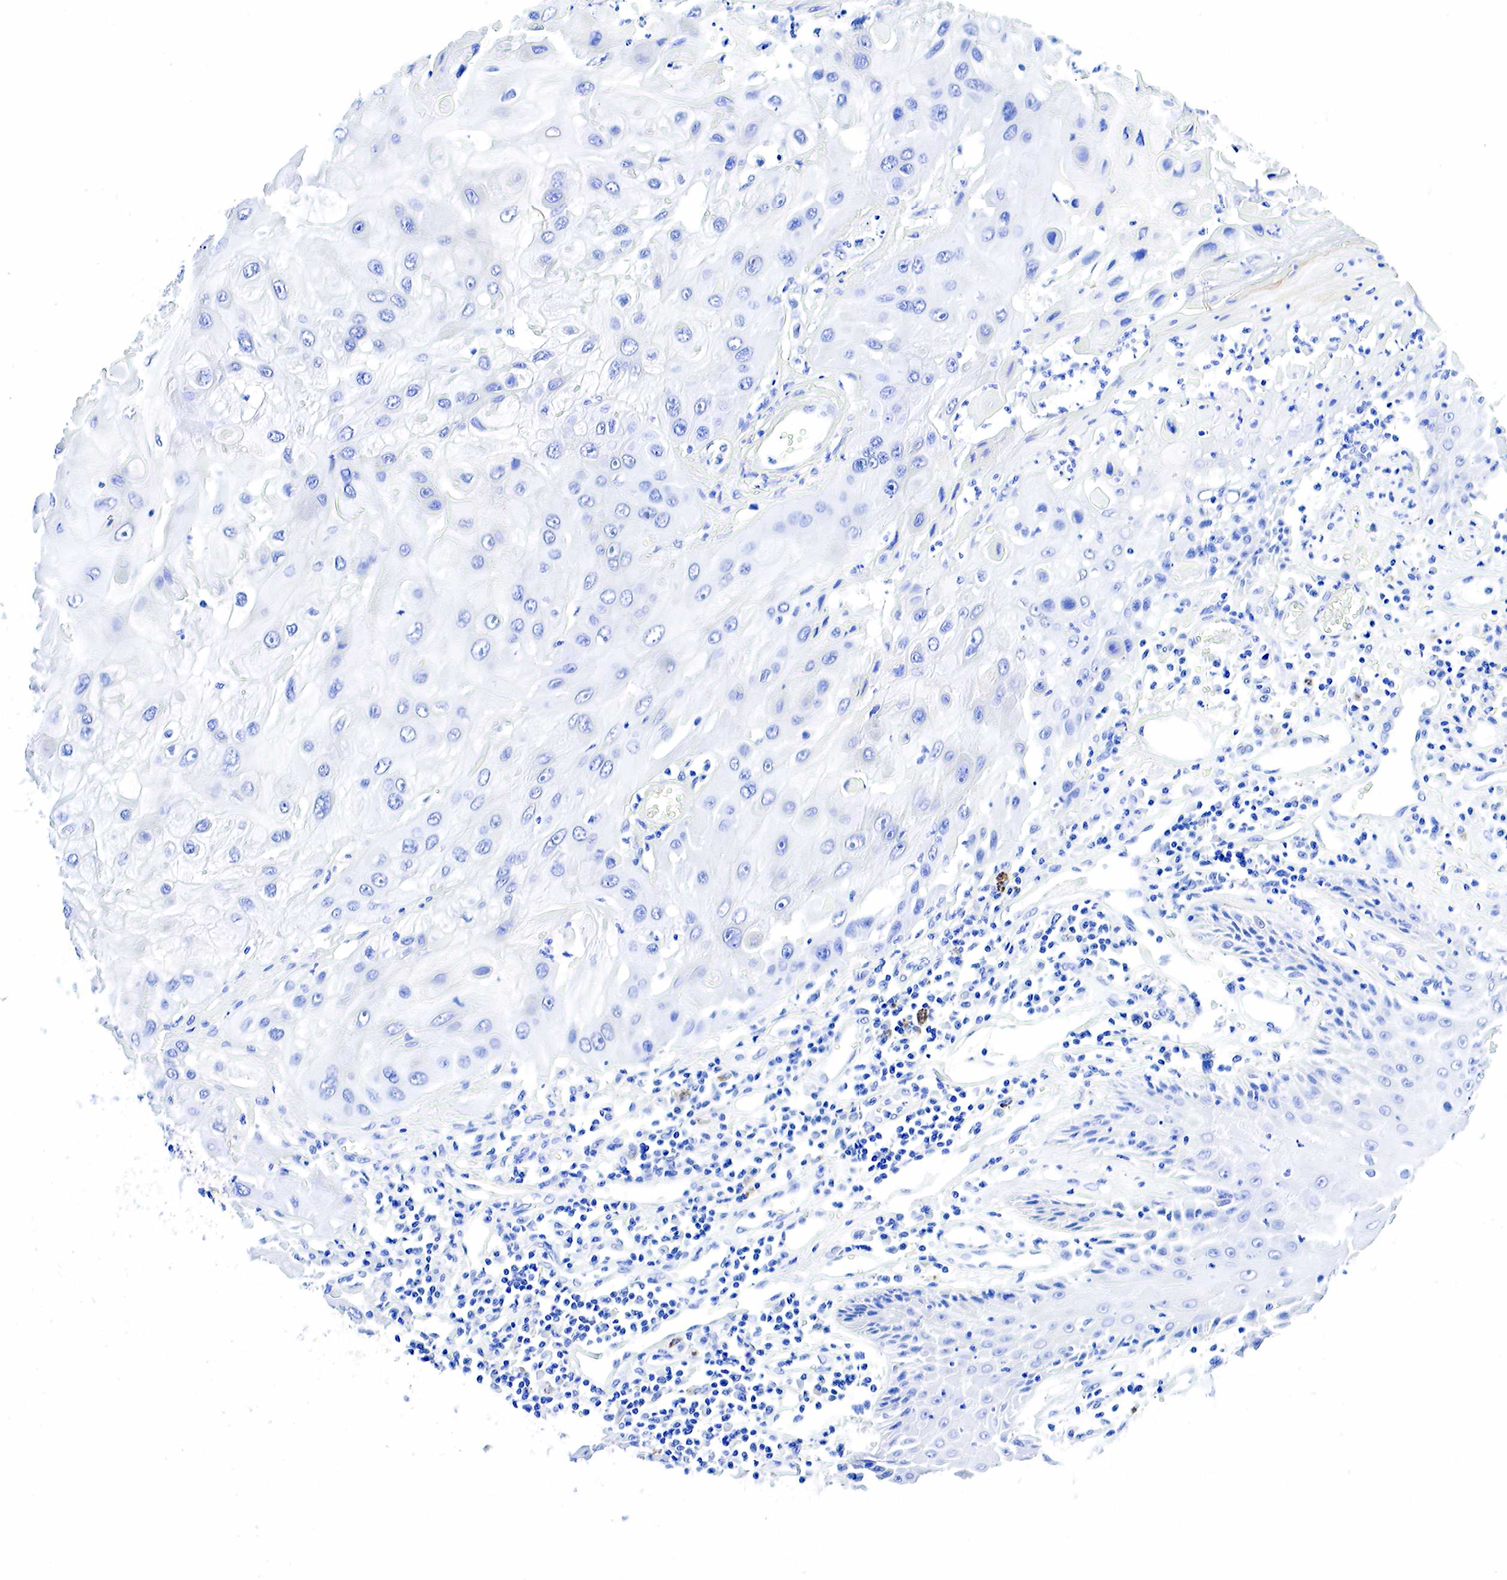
{"staining": {"intensity": "negative", "quantity": "none", "location": "none"}, "tissue": "skin cancer", "cell_type": "Tumor cells", "image_type": "cancer", "snomed": [{"axis": "morphology", "description": "Squamous cell carcinoma, NOS"}, {"axis": "topography", "description": "Skin"}, {"axis": "topography", "description": "Anal"}], "caption": "This is a micrograph of immunohistochemistry staining of skin squamous cell carcinoma, which shows no staining in tumor cells. (DAB immunohistochemistry (IHC) visualized using brightfield microscopy, high magnification).", "gene": "KRT7", "patient": {"sex": "male", "age": 61}}